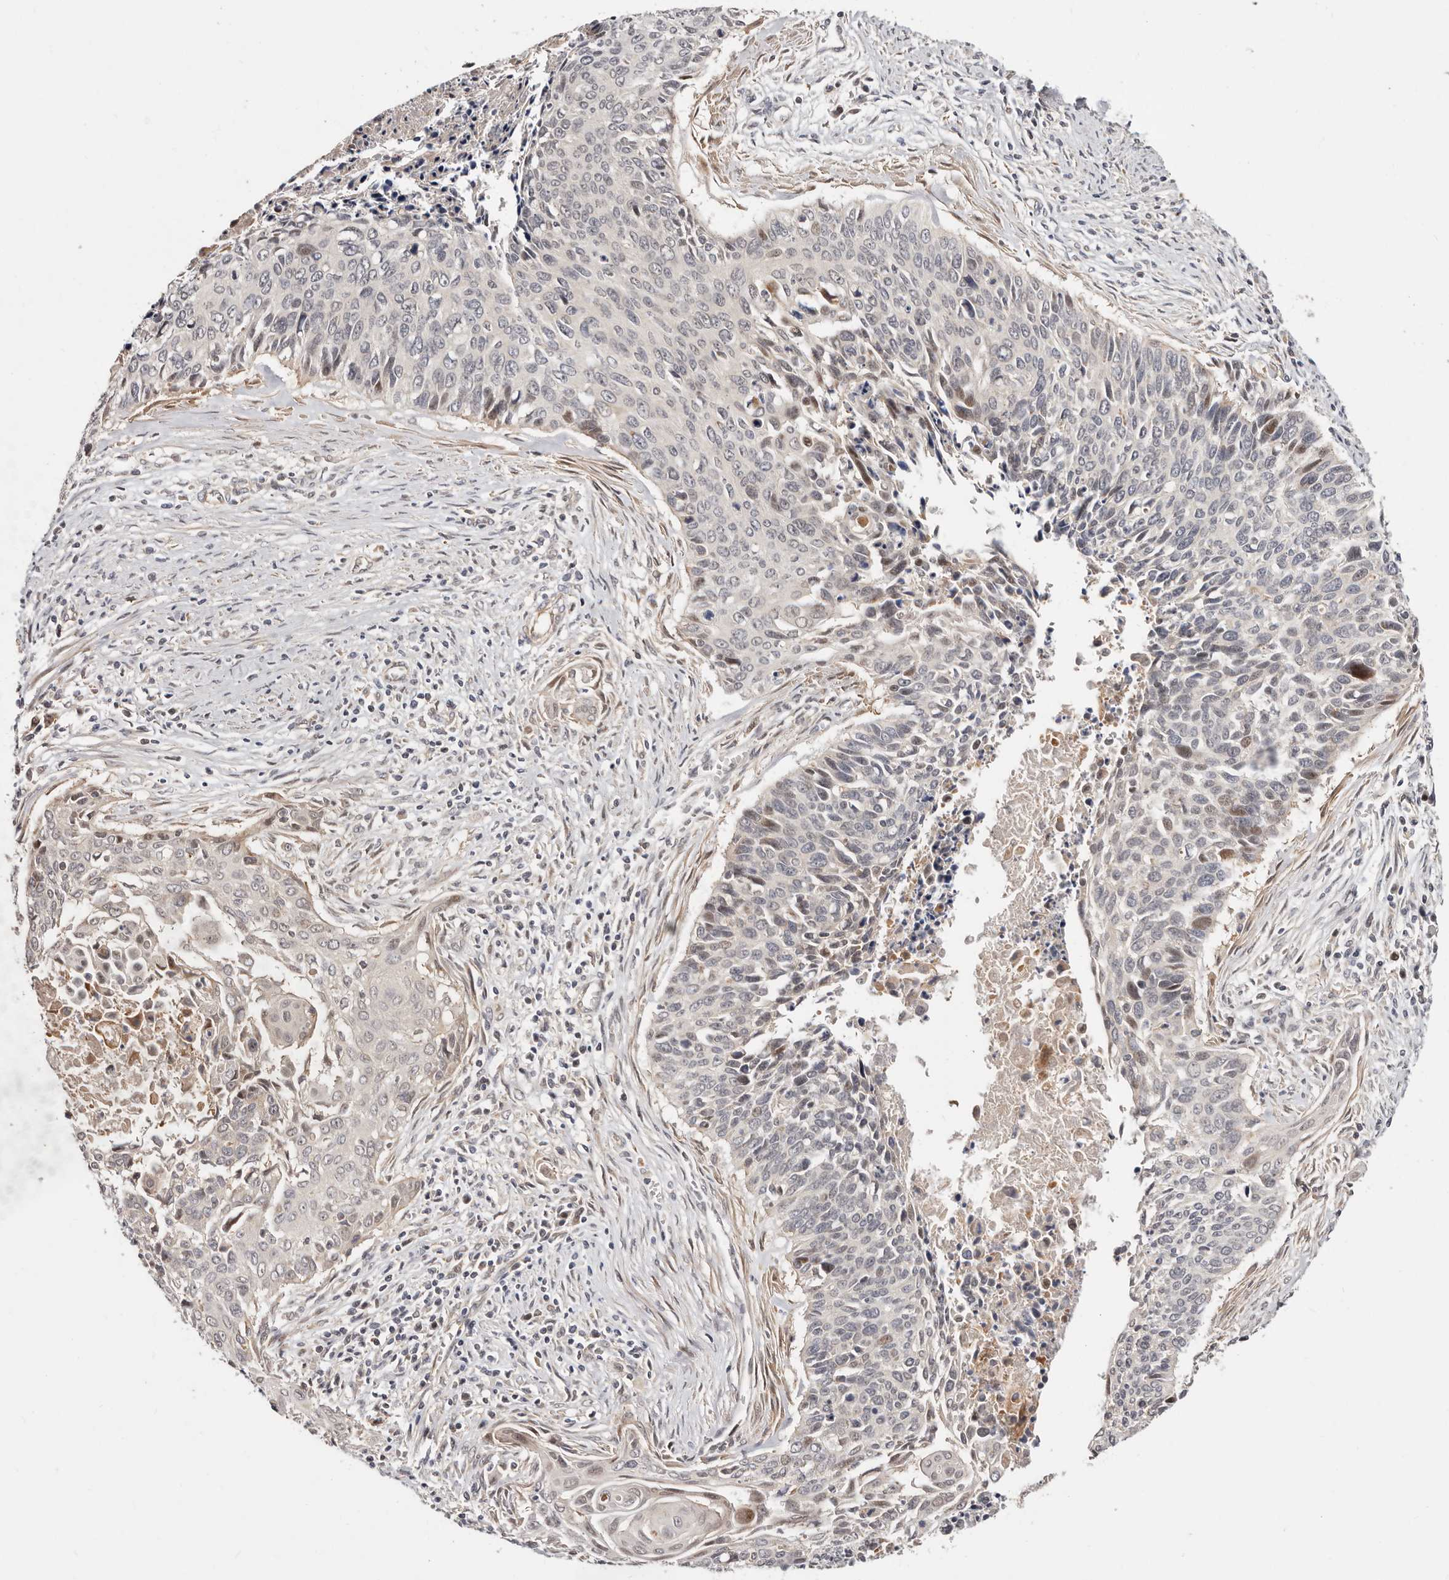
{"staining": {"intensity": "weak", "quantity": "<25%", "location": "nuclear"}, "tissue": "cervical cancer", "cell_type": "Tumor cells", "image_type": "cancer", "snomed": [{"axis": "morphology", "description": "Squamous cell carcinoma, NOS"}, {"axis": "topography", "description": "Cervix"}], "caption": "Histopathology image shows no protein expression in tumor cells of cervical cancer tissue.", "gene": "USP33", "patient": {"sex": "female", "age": 55}}